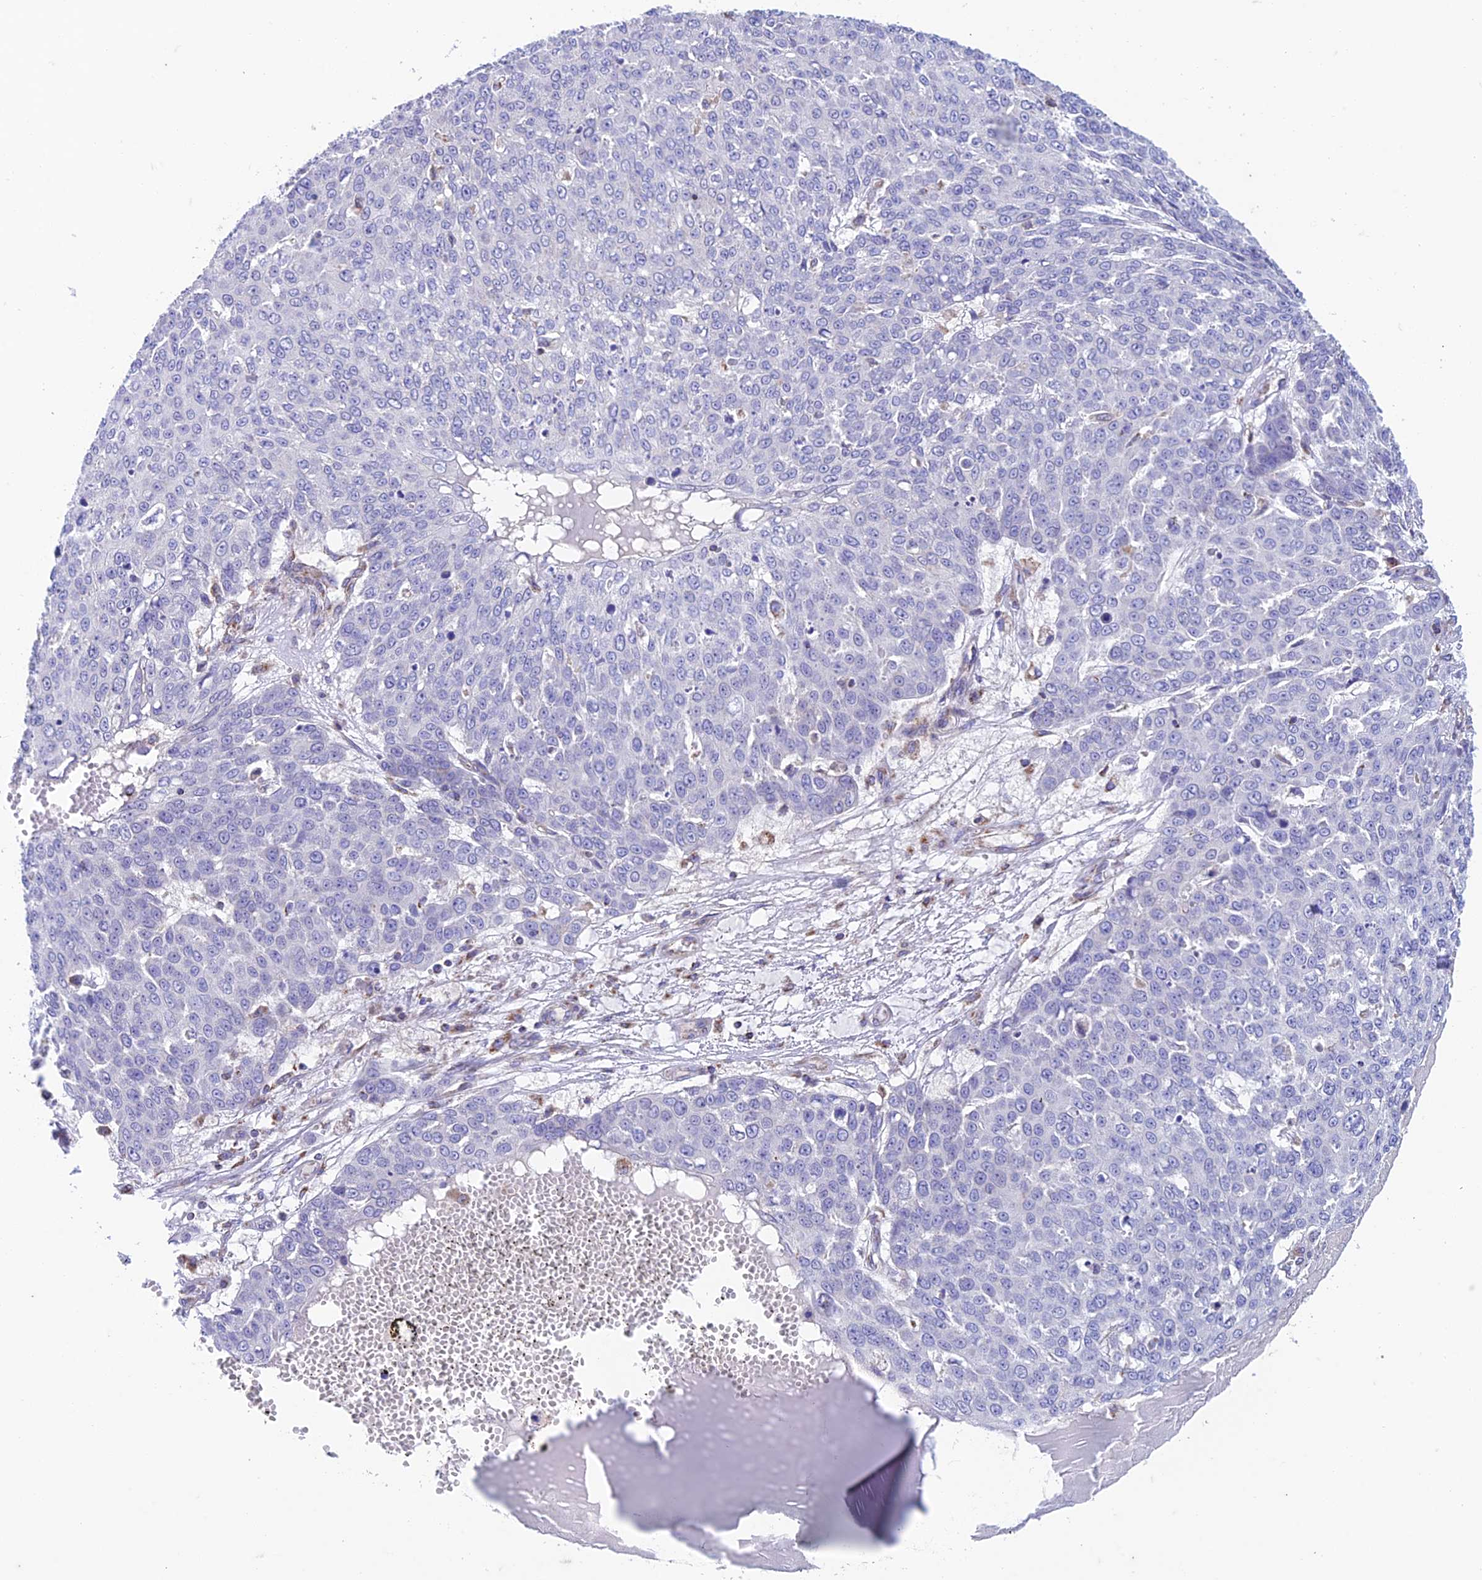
{"staining": {"intensity": "negative", "quantity": "none", "location": "none"}, "tissue": "skin cancer", "cell_type": "Tumor cells", "image_type": "cancer", "snomed": [{"axis": "morphology", "description": "Squamous cell carcinoma, NOS"}, {"axis": "topography", "description": "Skin"}], "caption": "Tumor cells show no significant expression in squamous cell carcinoma (skin).", "gene": "ZNF181", "patient": {"sex": "male", "age": 71}}